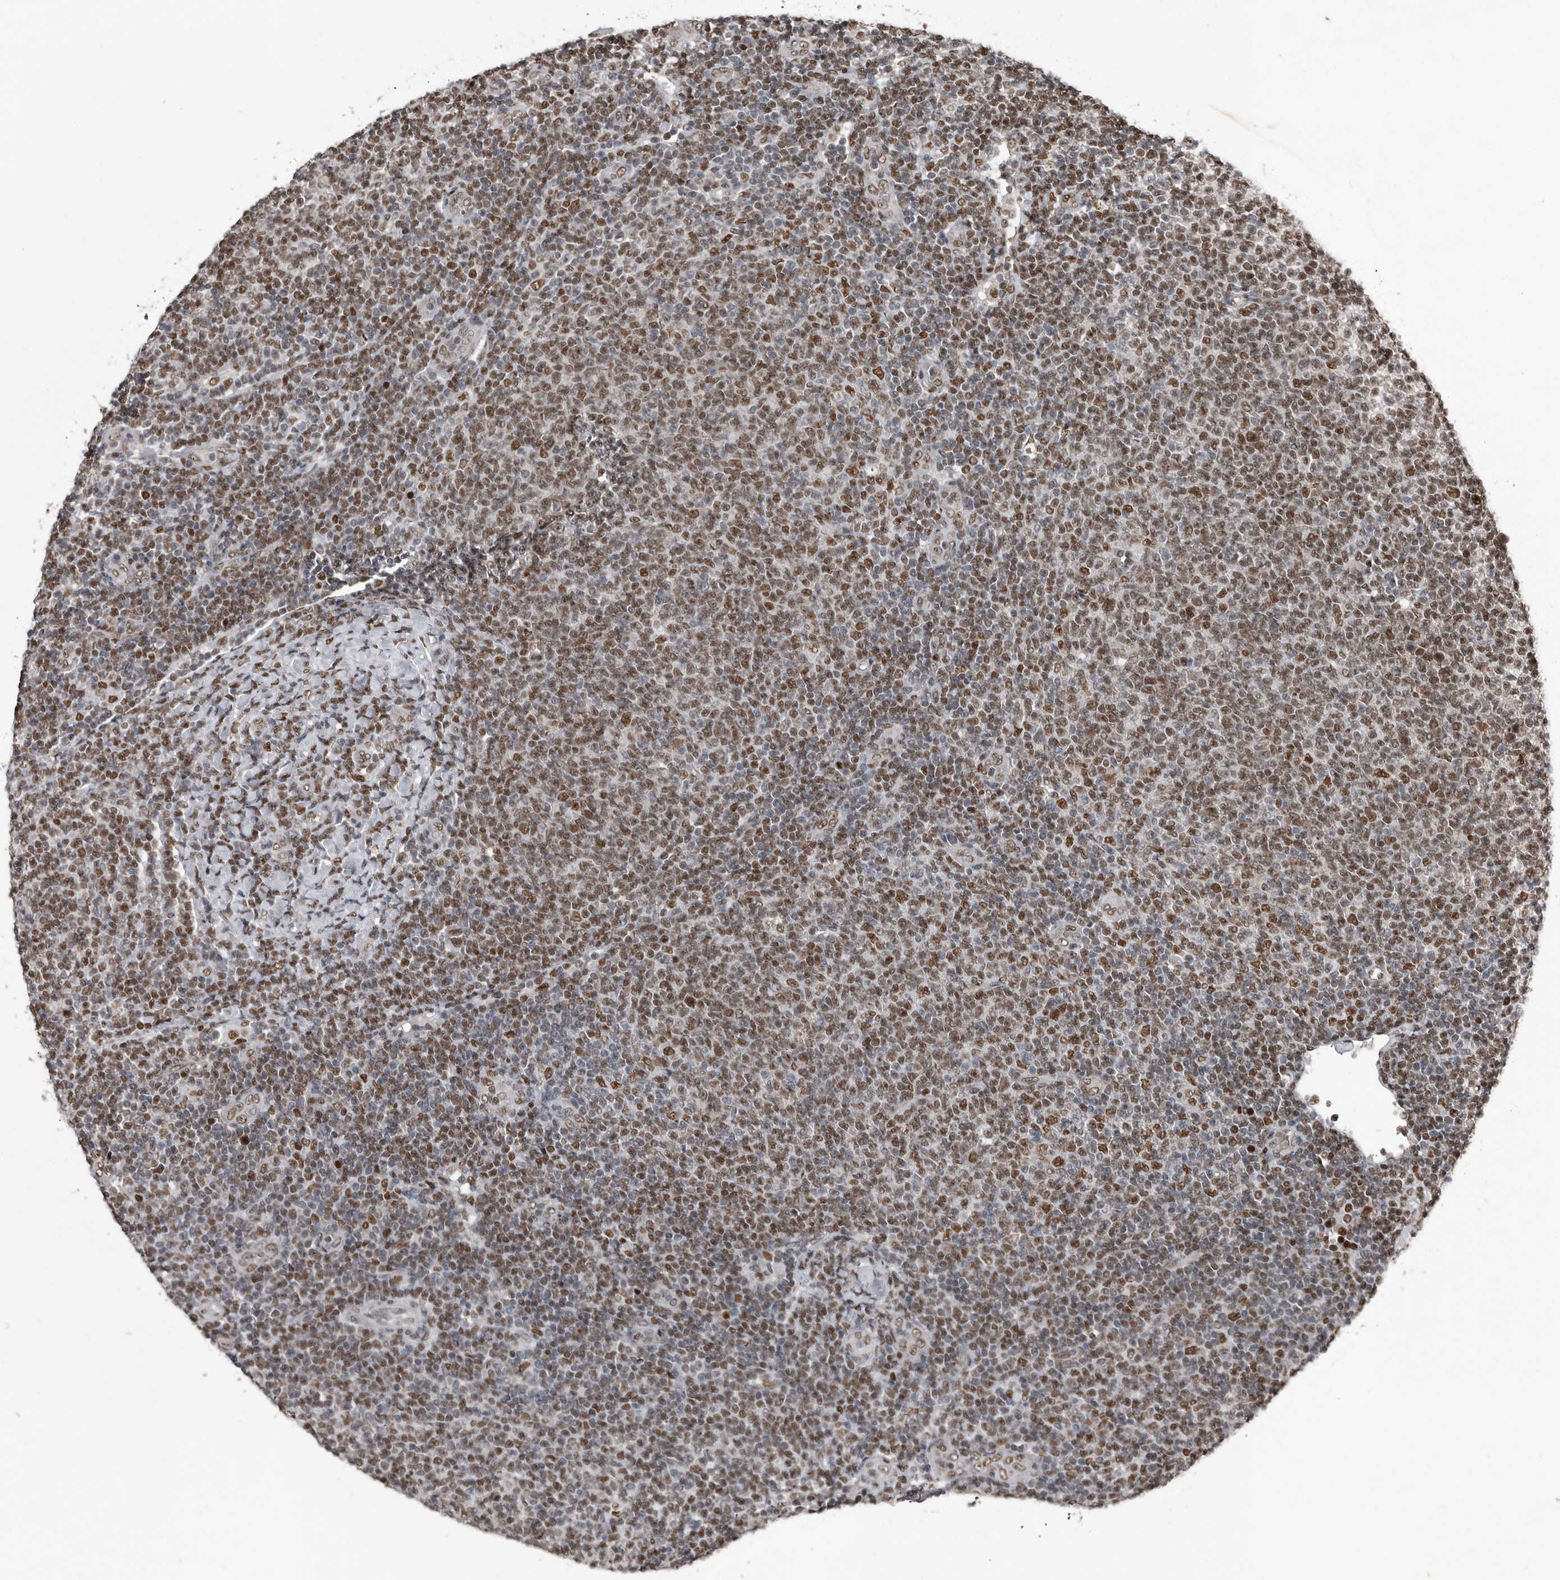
{"staining": {"intensity": "moderate", "quantity": ">75%", "location": "nuclear"}, "tissue": "lymphoma", "cell_type": "Tumor cells", "image_type": "cancer", "snomed": [{"axis": "morphology", "description": "Malignant lymphoma, non-Hodgkin's type, Low grade"}, {"axis": "topography", "description": "Lymph node"}], "caption": "Malignant lymphoma, non-Hodgkin's type (low-grade) was stained to show a protein in brown. There is medium levels of moderate nuclear staining in approximately >75% of tumor cells.", "gene": "CHD1L", "patient": {"sex": "male", "age": 66}}